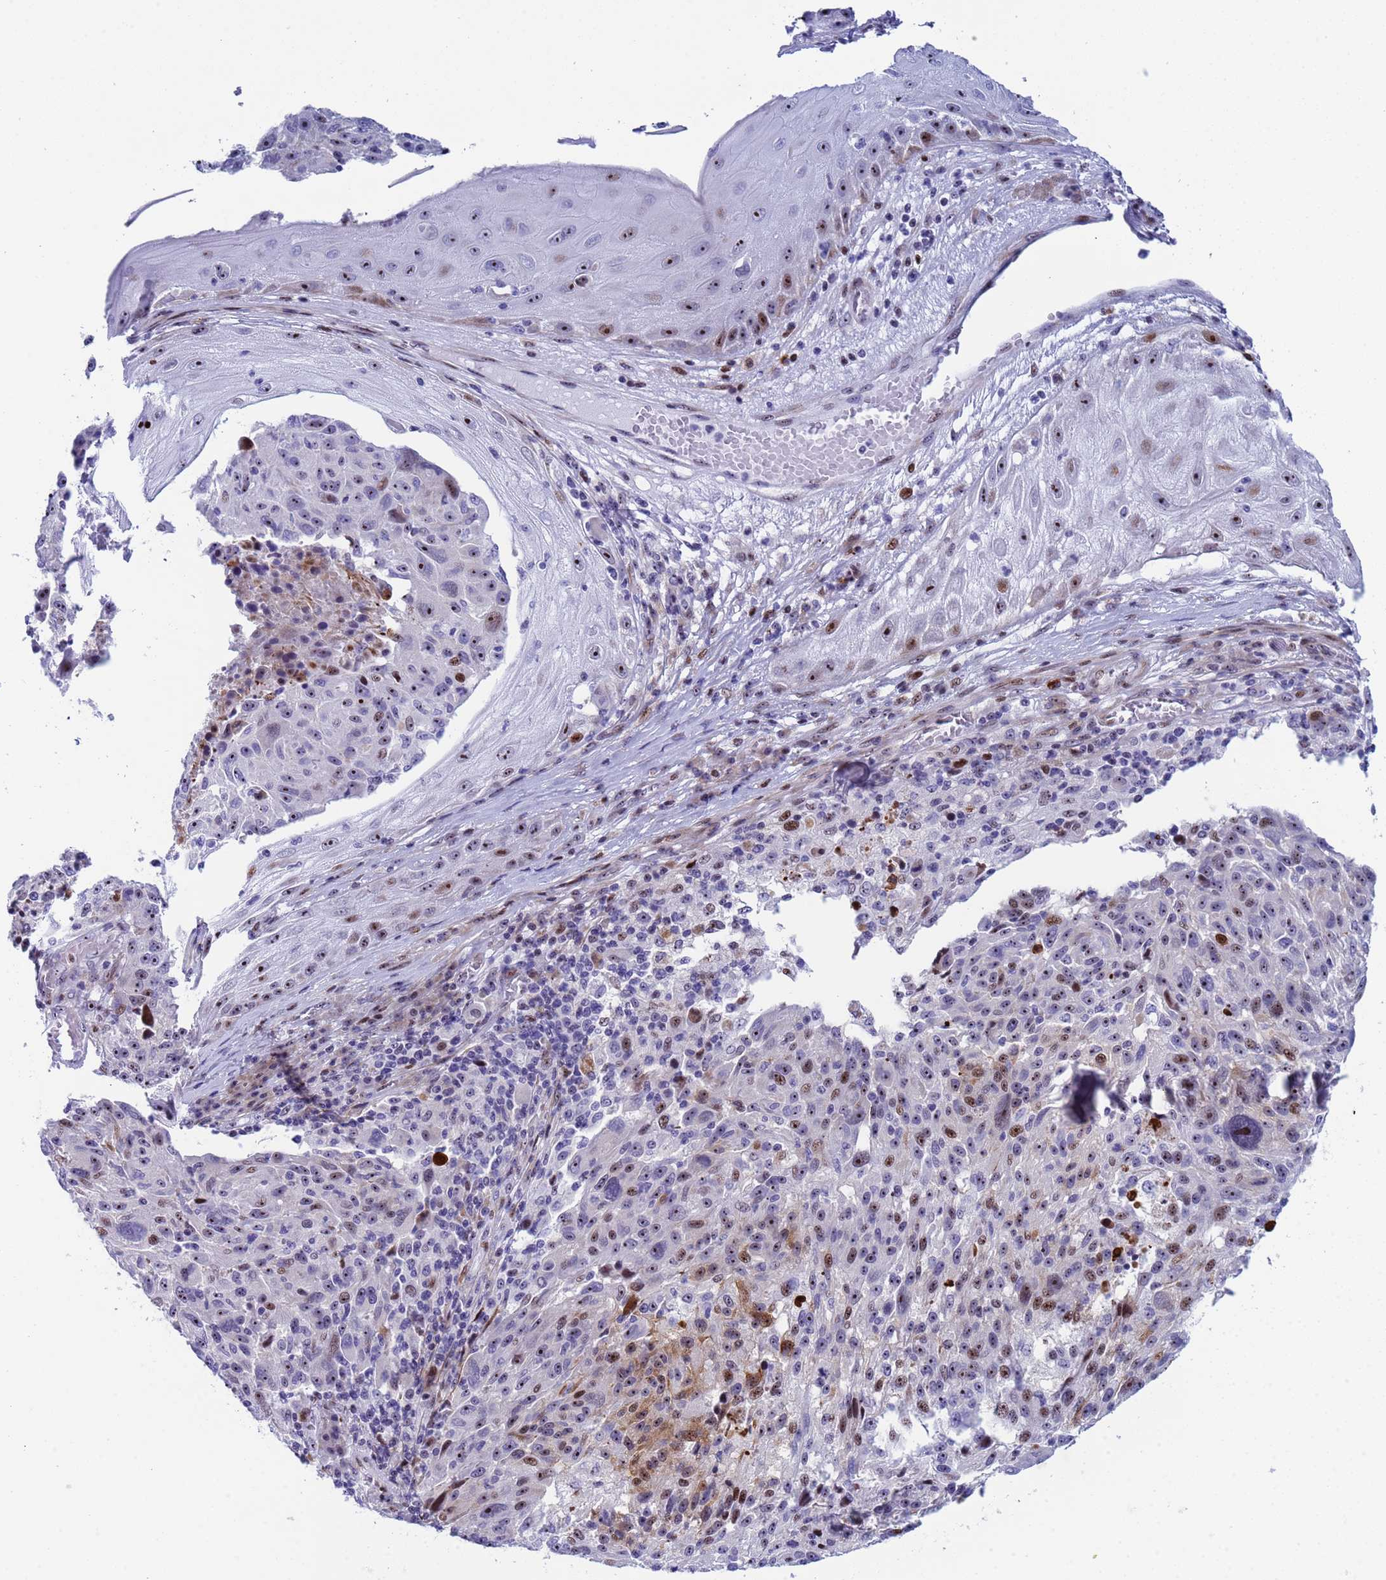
{"staining": {"intensity": "moderate", "quantity": "<25%", "location": "nuclear"}, "tissue": "melanoma", "cell_type": "Tumor cells", "image_type": "cancer", "snomed": [{"axis": "morphology", "description": "Malignant melanoma, NOS"}, {"axis": "topography", "description": "Skin"}], "caption": "Tumor cells exhibit moderate nuclear expression in approximately <25% of cells in malignant melanoma. The staining is performed using DAB brown chromogen to label protein expression. The nuclei are counter-stained blue using hematoxylin.", "gene": "POP5", "patient": {"sex": "male", "age": 53}}